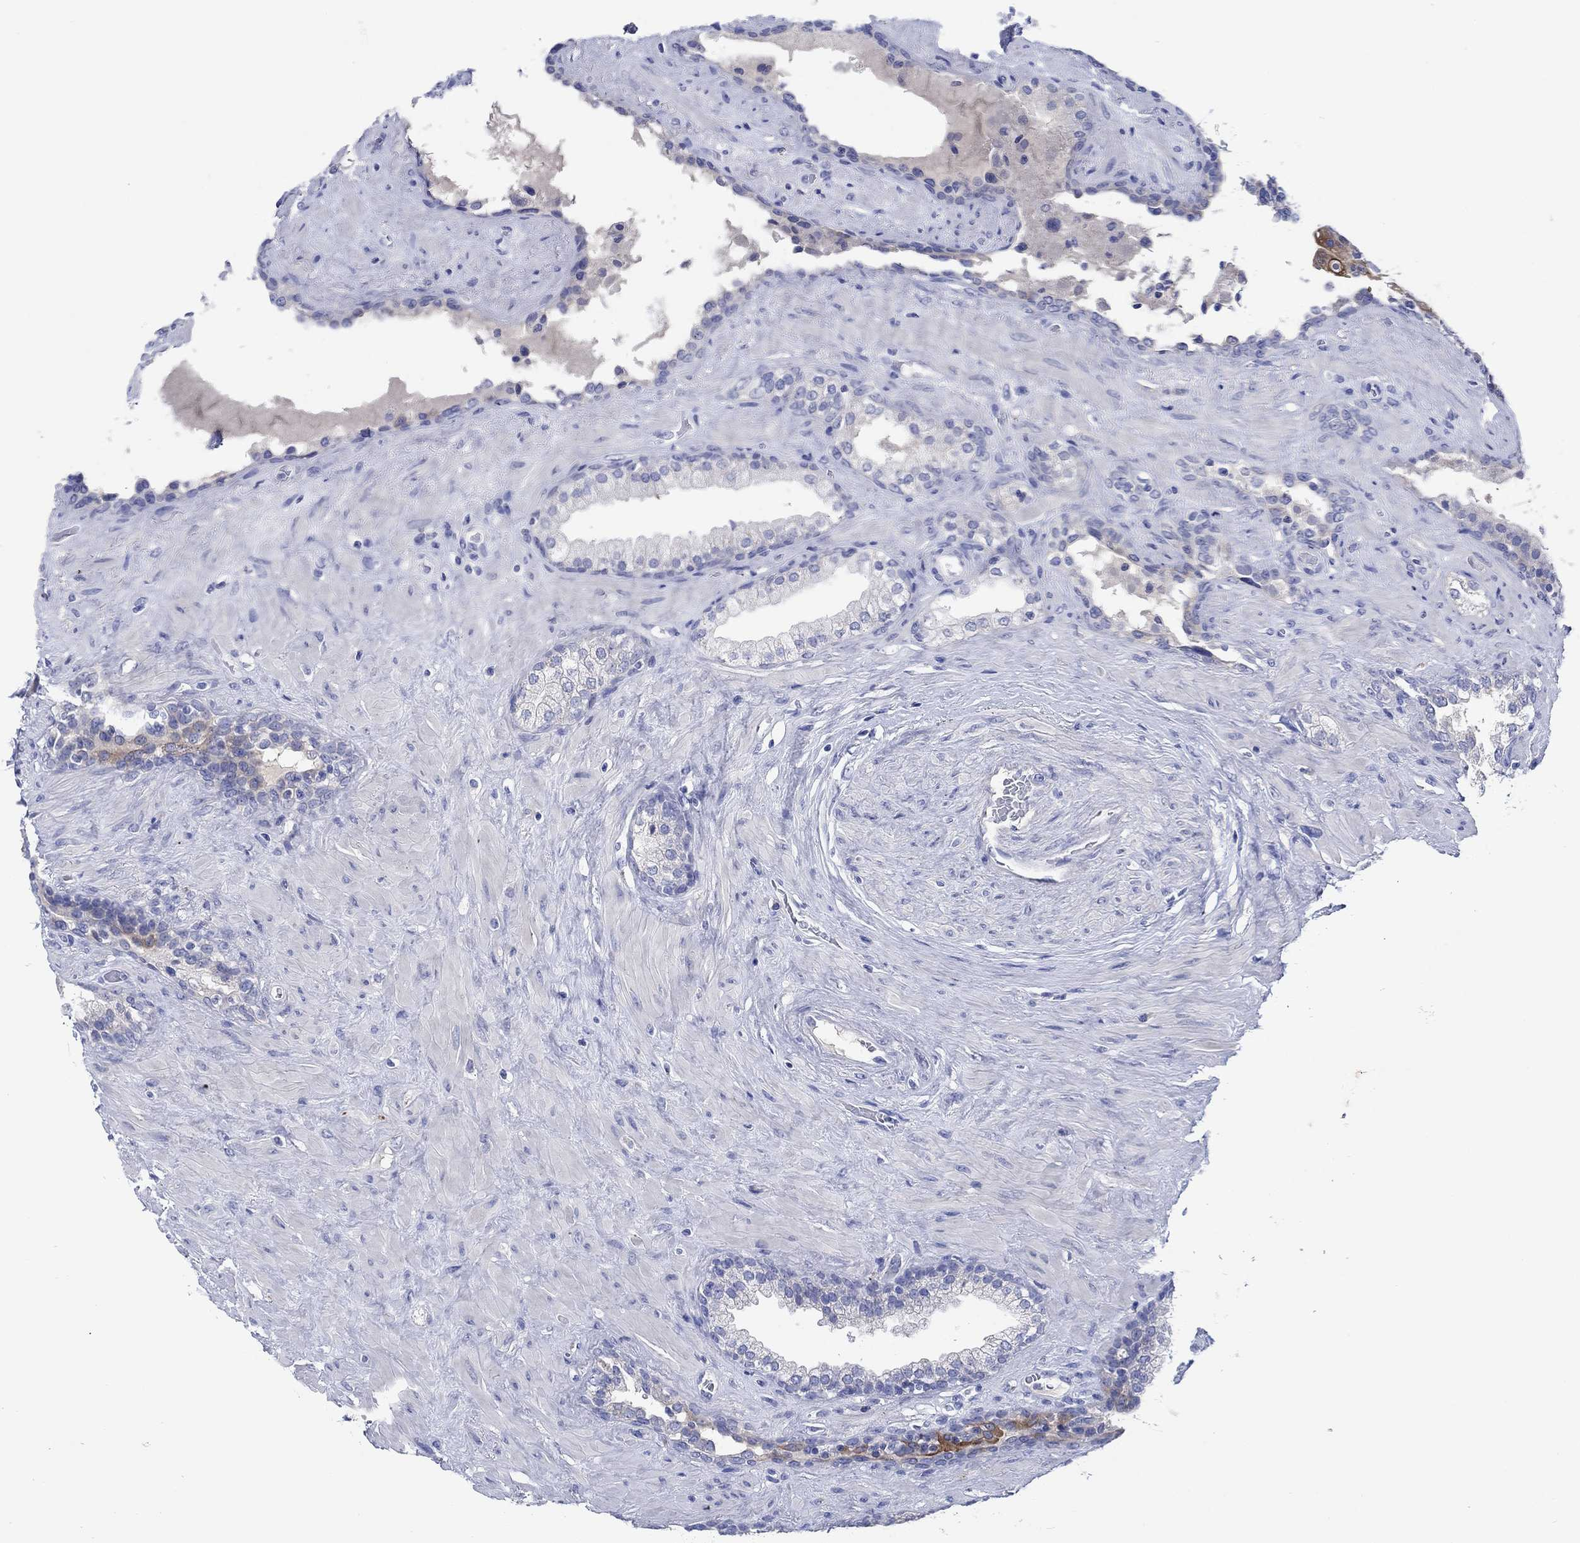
{"staining": {"intensity": "negative", "quantity": "none", "location": "none"}, "tissue": "prostate", "cell_type": "Glandular cells", "image_type": "normal", "snomed": [{"axis": "morphology", "description": "Normal tissue, NOS"}, {"axis": "topography", "description": "Prostate"}], "caption": "Immunohistochemistry histopathology image of unremarkable prostate stained for a protein (brown), which reveals no staining in glandular cells. The staining is performed using DAB (3,3'-diaminobenzidine) brown chromogen with nuclei counter-stained in using hematoxylin.", "gene": "ENSG00000251537", "patient": {"sex": "male", "age": 63}}